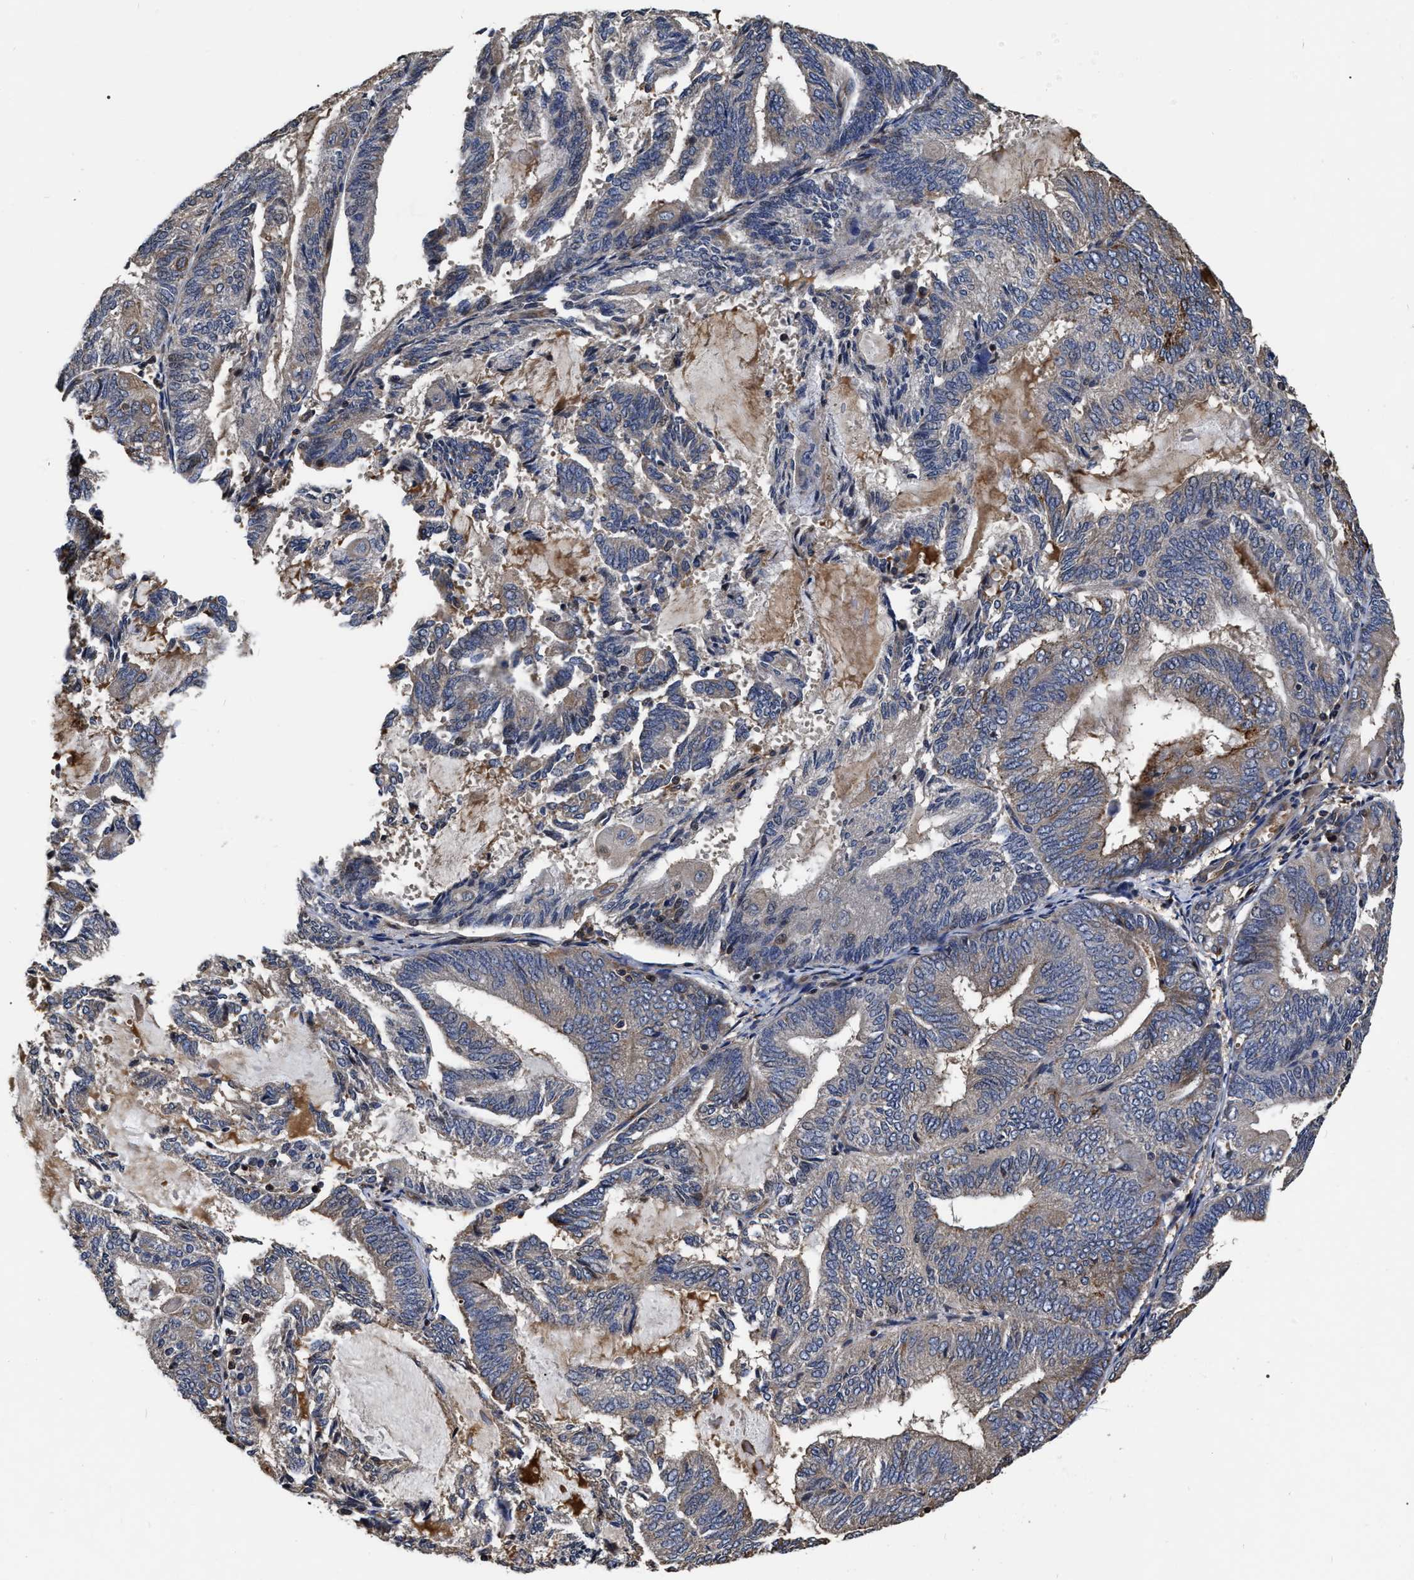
{"staining": {"intensity": "moderate", "quantity": "<25%", "location": "cytoplasmic/membranous"}, "tissue": "endometrial cancer", "cell_type": "Tumor cells", "image_type": "cancer", "snomed": [{"axis": "morphology", "description": "Adenocarcinoma, NOS"}, {"axis": "topography", "description": "Endometrium"}], "caption": "This is a histology image of immunohistochemistry staining of endometrial cancer (adenocarcinoma), which shows moderate expression in the cytoplasmic/membranous of tumor cells.", "gene": "ABCG8", "patient": {"sex": "female", "age": 81}}